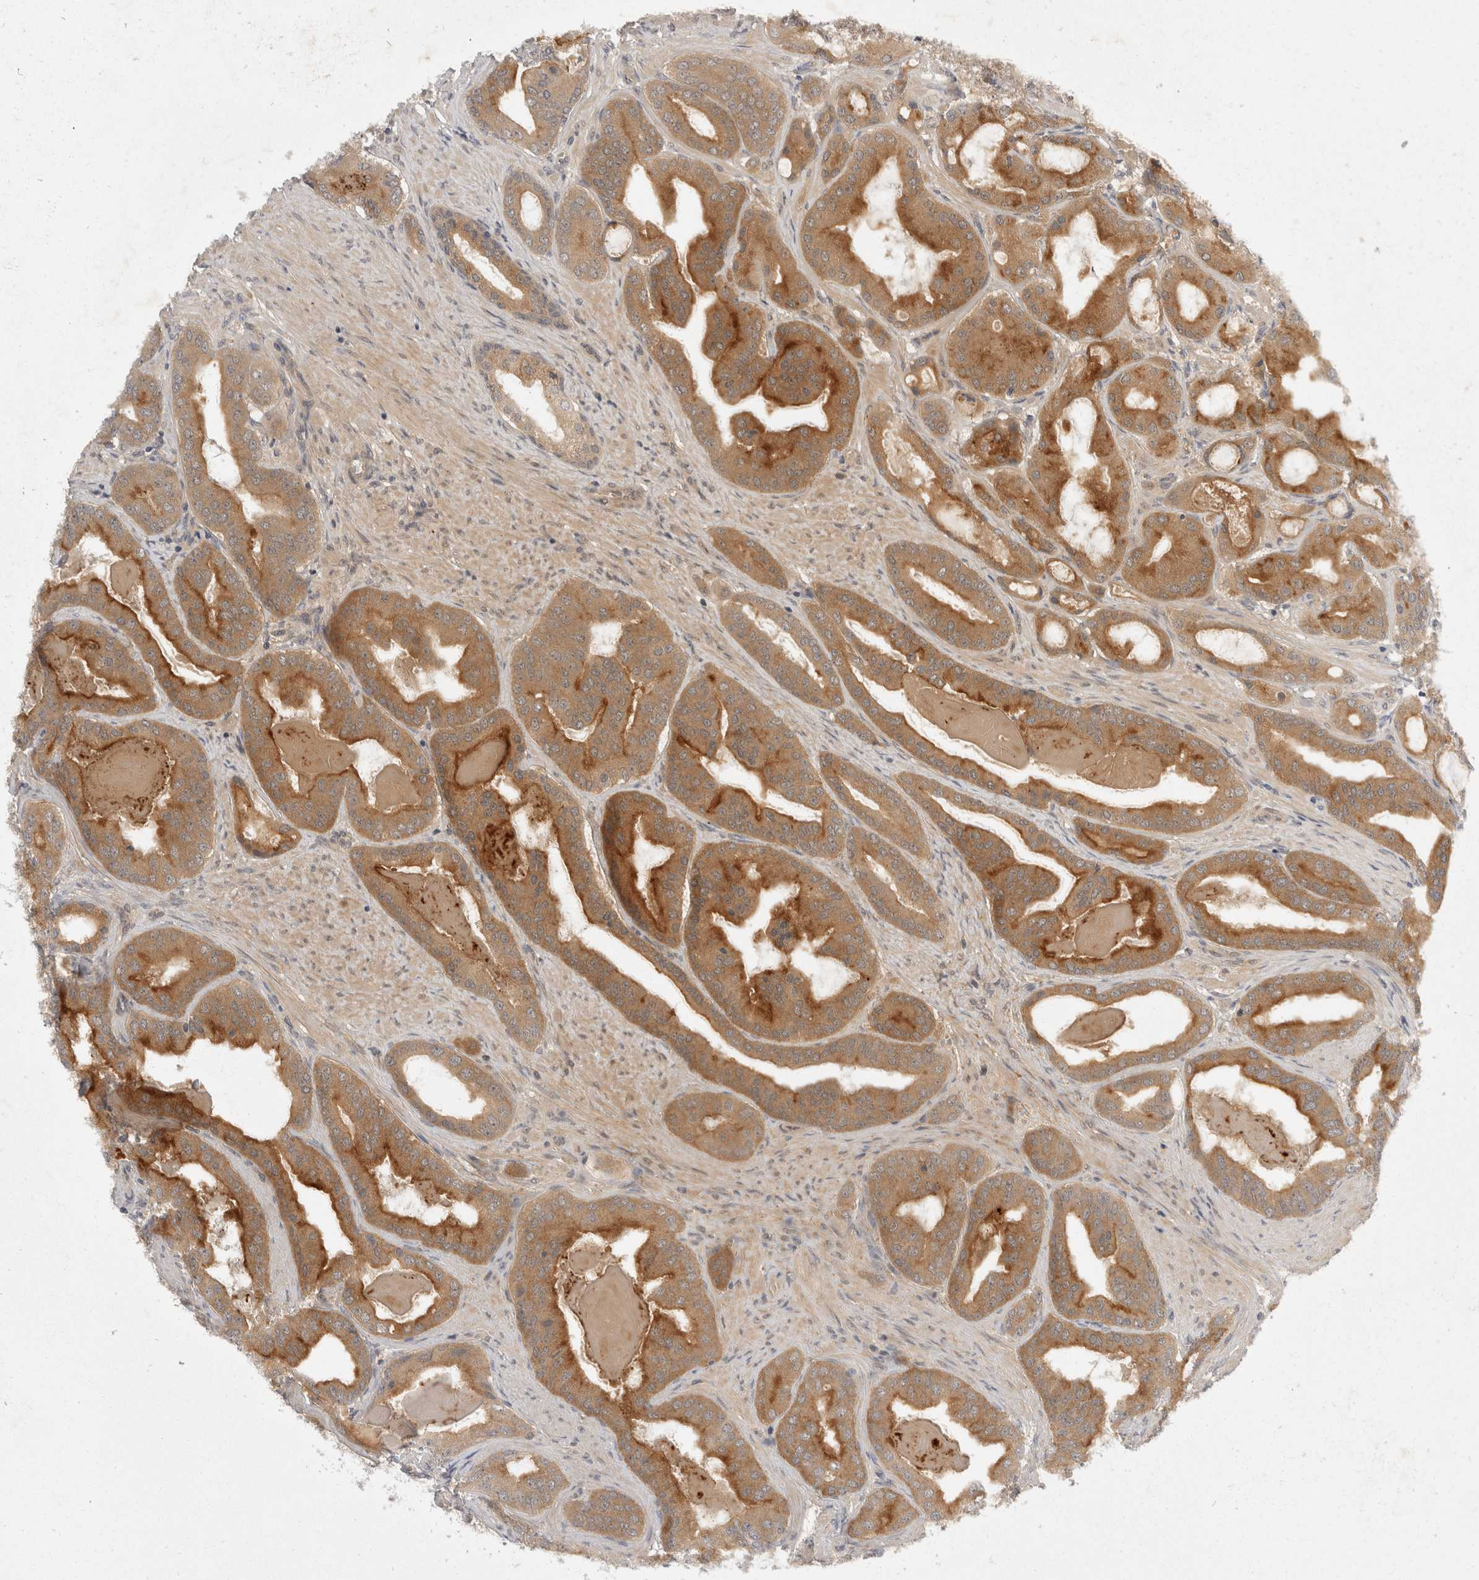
{"staining": {"intensity": "moderate", "quantity": ">75%", "location": "cytoplasmic/membranous"}, "tissue": "prostate cancer", "cell_type": "Tumor cells", "image_type": "cancer", "snomed": [{"axis": "morphology", "description": "Adenocarcinoma, High grade"}, {"axis": "topography", "description": "Prostate"}], "caption": "IHC (DAB (3,3'-diaminobenzidine)) staining of prostate cancer (adenocarcinoma (high-grade)) reveals moderate cytoplasmic/membranous protein staining in about >75% of tumor cells.", "gene": "TOM1L2", "patient": {"sex": "male", "age": 60}}